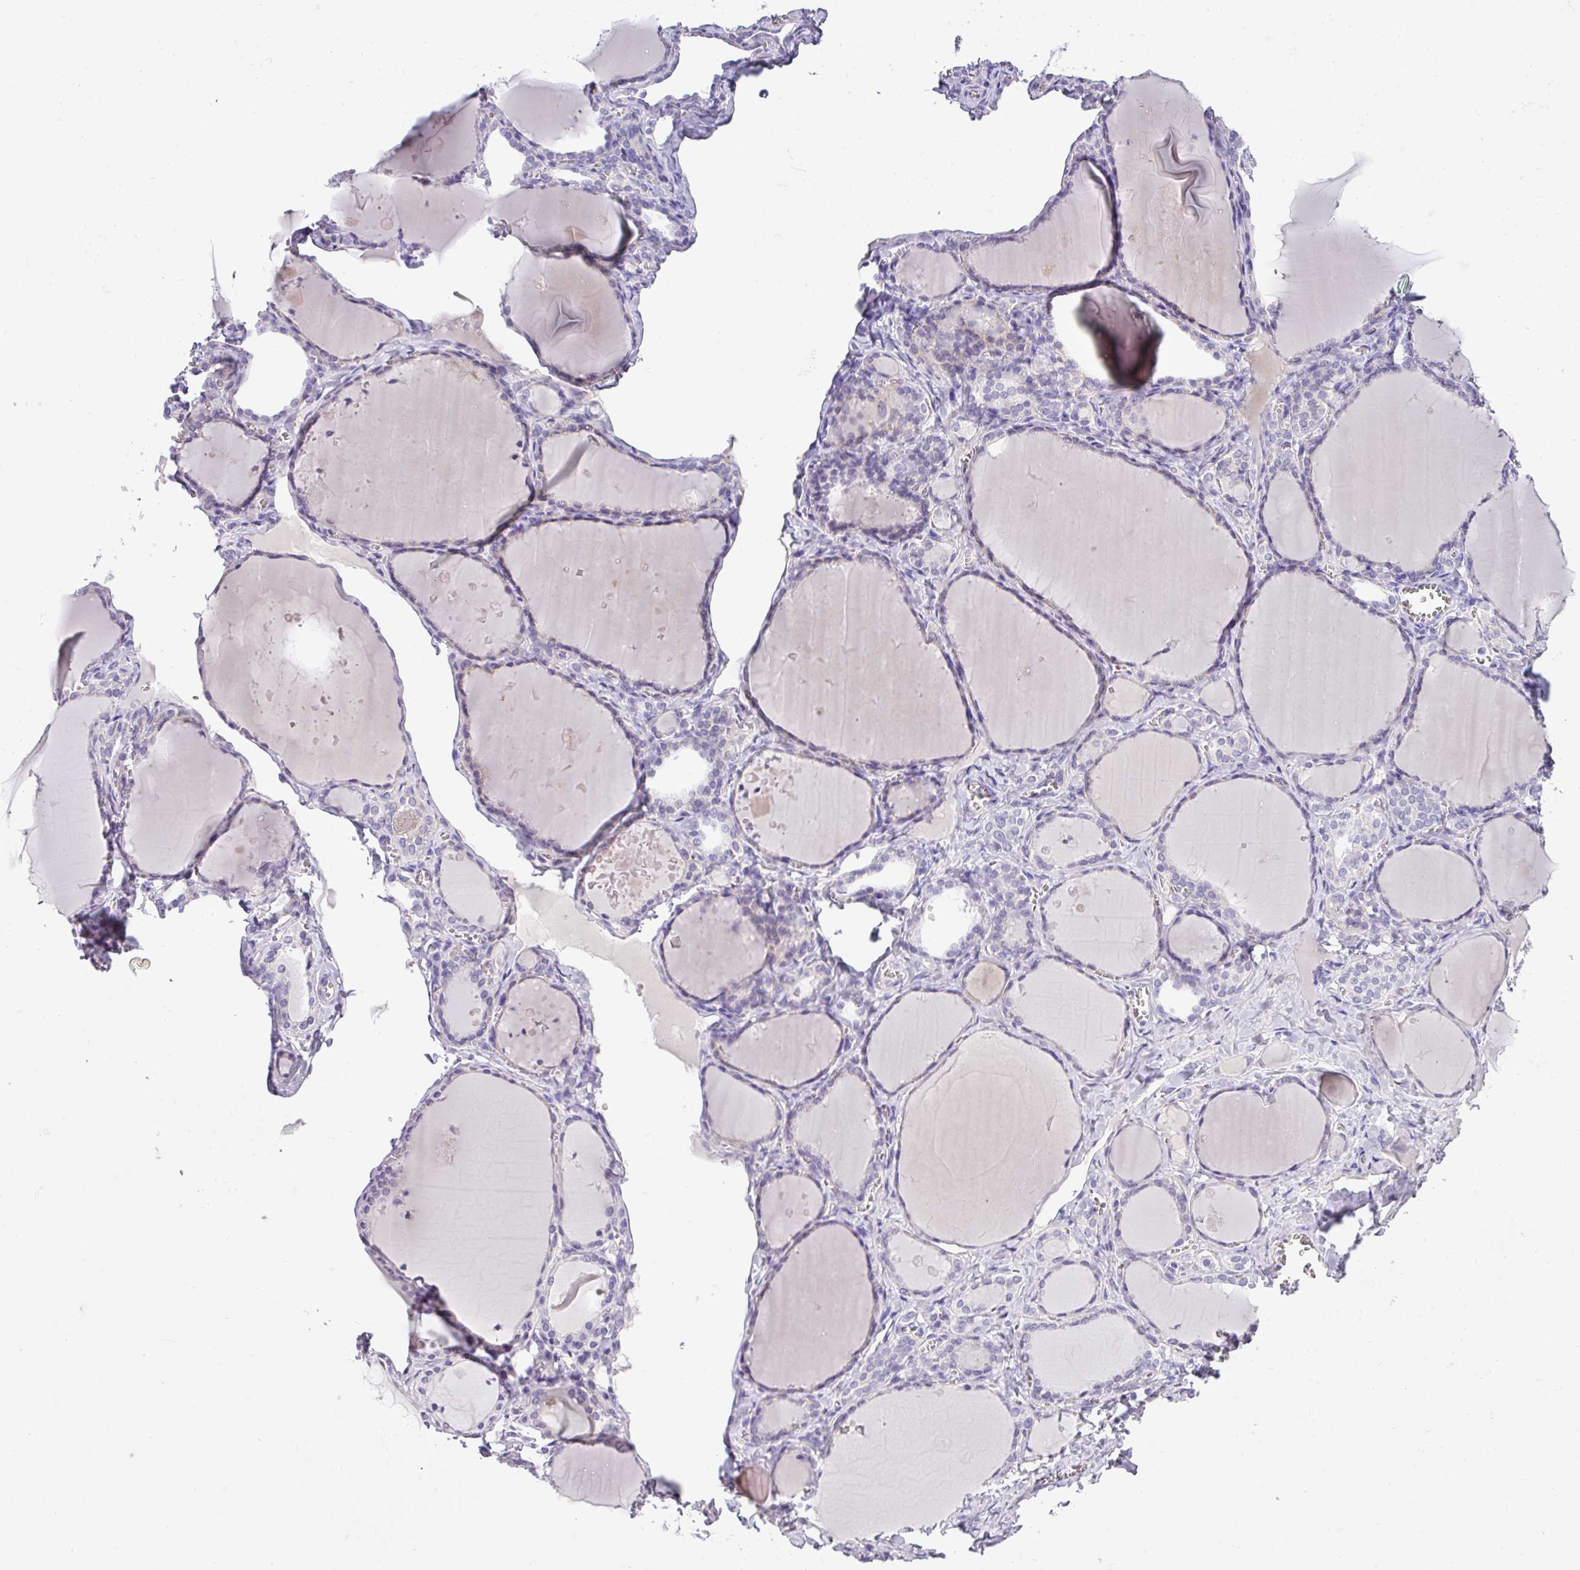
{"staining": {"intensity": "negative", "quantity": "none", "location": "none"}, "tissue": "thyroid gland", "cell_type": "Glandular cells", "image_type": "normal", "snomed": [{"axis": "morphology", "description": "Normal tissue, NOS"}, {"axis": "topography", "description": "Thyroid gland"}], "caption": "DAB immunohistochemical staining of benign thyroid gland reveals no significant positivity in glandular cells.", "gene": "ENSG00000273748", "patient": {"sex": "female", "age": 42}}